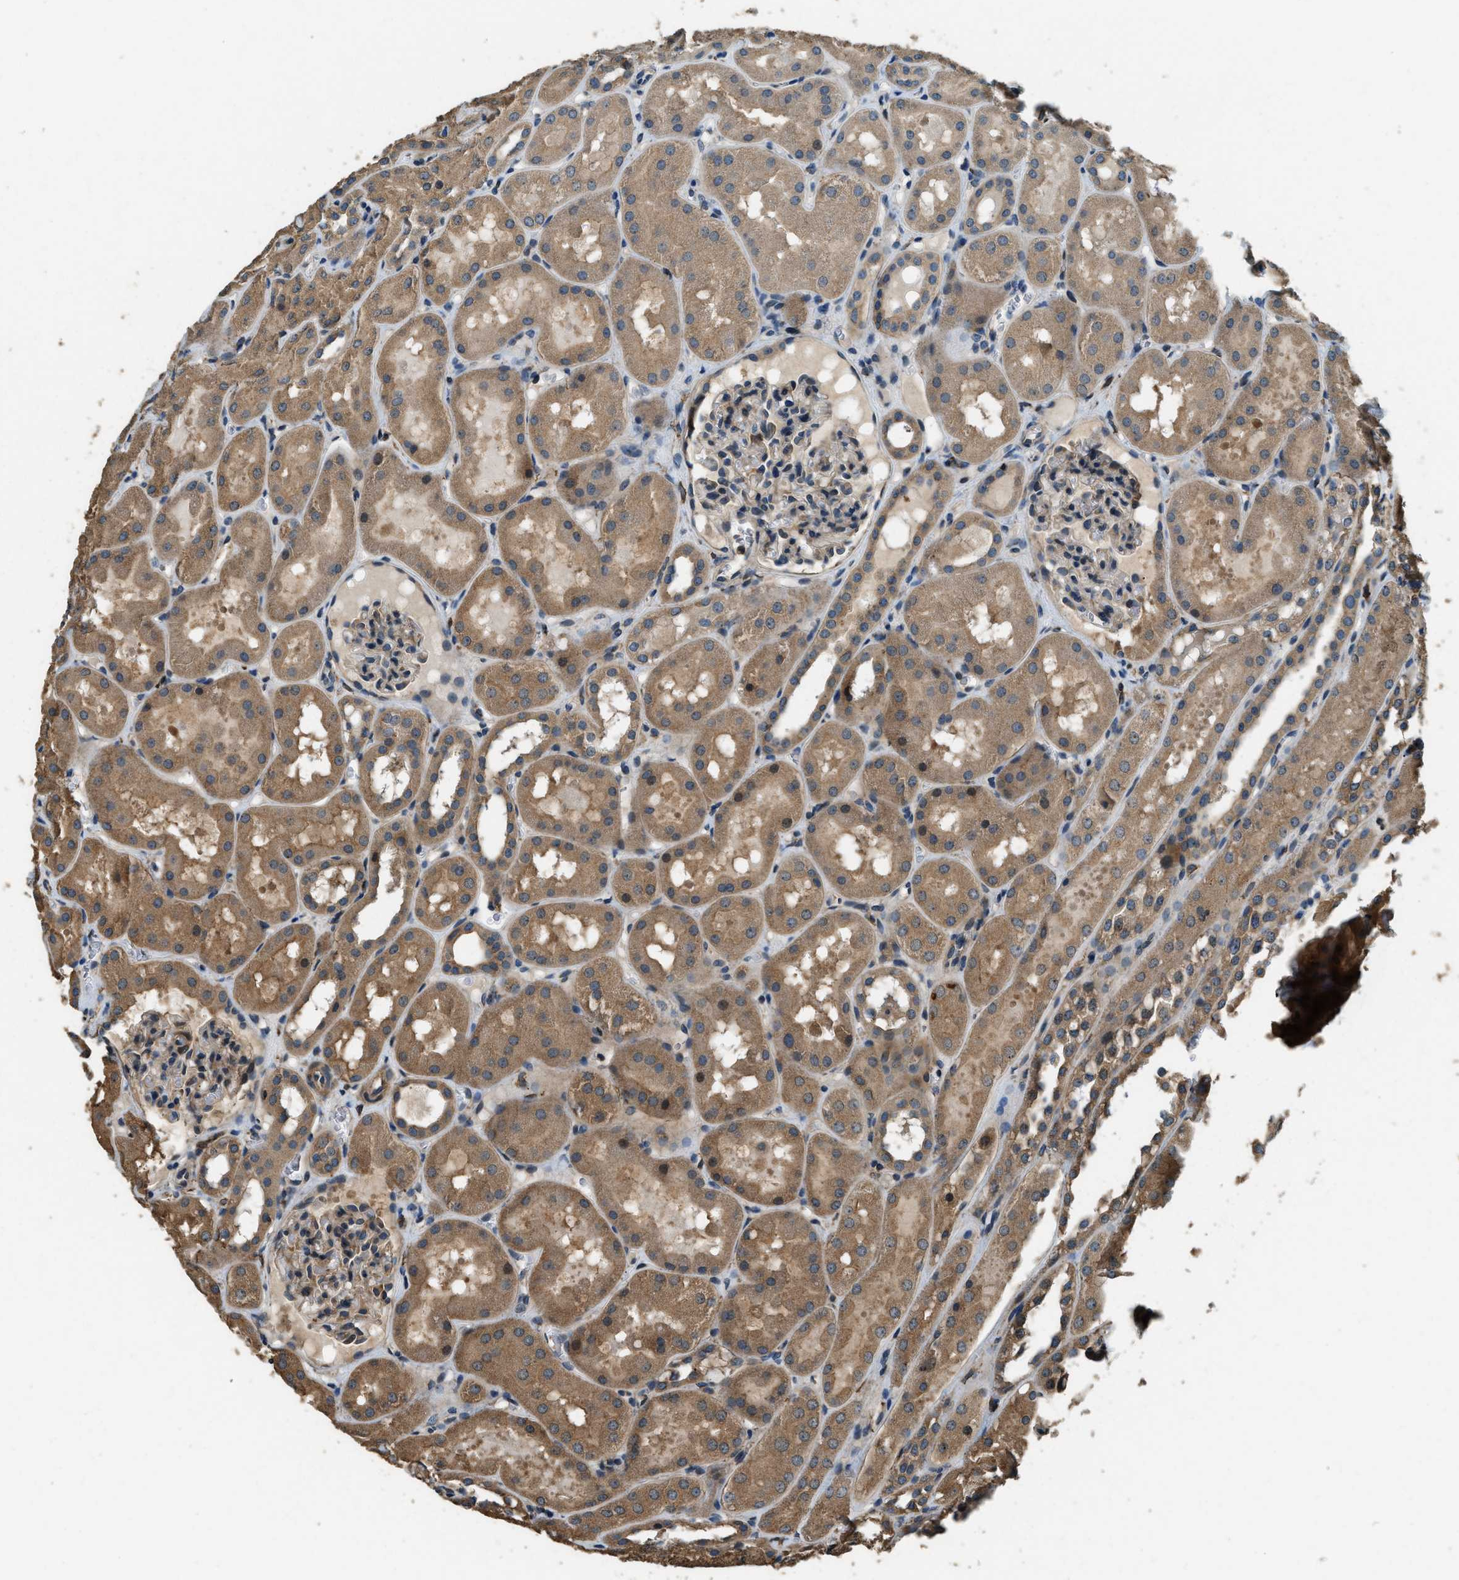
{"staining": {"intensity": "weak", "quantity": "25%-75%", "location": "cytoplasmic/membranous"}, "tissue": "kidney", "cell_type": "Cells in glomeruli", "image_type": "normal", "snomed": [{"axis": "morphology", "description": "Normal tissue, NOS"}, {"axis": "topography", "description": "Kidney"}, {"axis": "topography", "description": "Urinary bladder"}], "caption": "The photomicrograph demonstrates staining of normal kidney, revealing weak cytoplasmic/membranous protein staining (brown color) within cells in glomeruli. Nuclei are stained in blue.", "gene": "ERGIC1", "patient": {"sex": "male", "age": 16}}